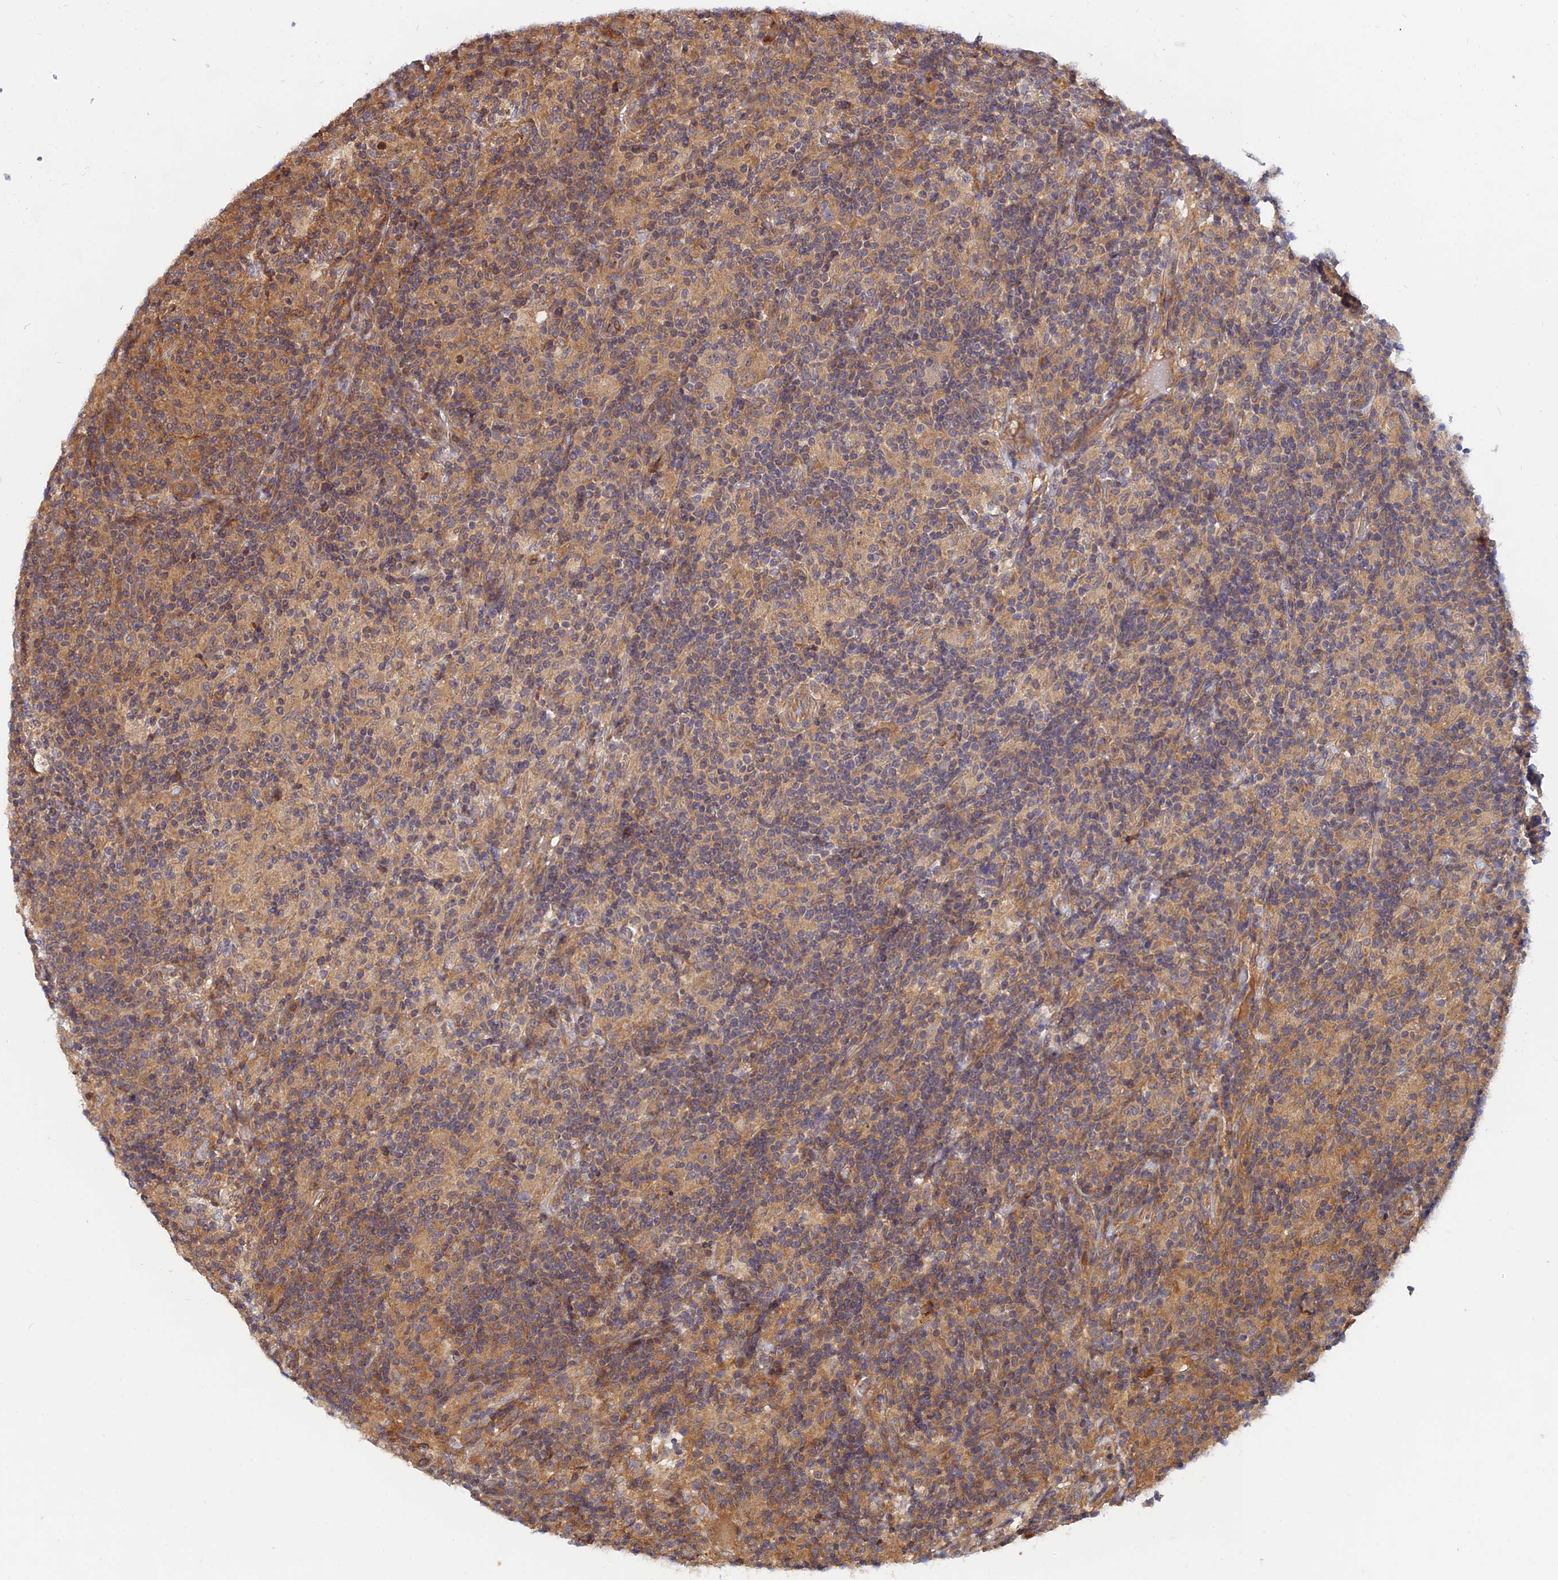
{"staining": {"intensity": "weak", "quantity": "25%-75%", "location": "cytoplasmic/membranous"}, "tissue": "lymphoma", "cell_type": "Tumor cells", "image_type": "cancer", "snomed": [{"axis": "morphology", "description": "Hodgkin's disease, NOS"}, {"axis": "topography", "description": "Lymph node"}], "caption": "About 25%-75% of tumor cells in lymphoma show weak cytoplasmic/membranous protein expression as visualized by brown immunohistochemical staining.", "gene": "WDR41", "patient": {"sex": "male", "age": 70}}